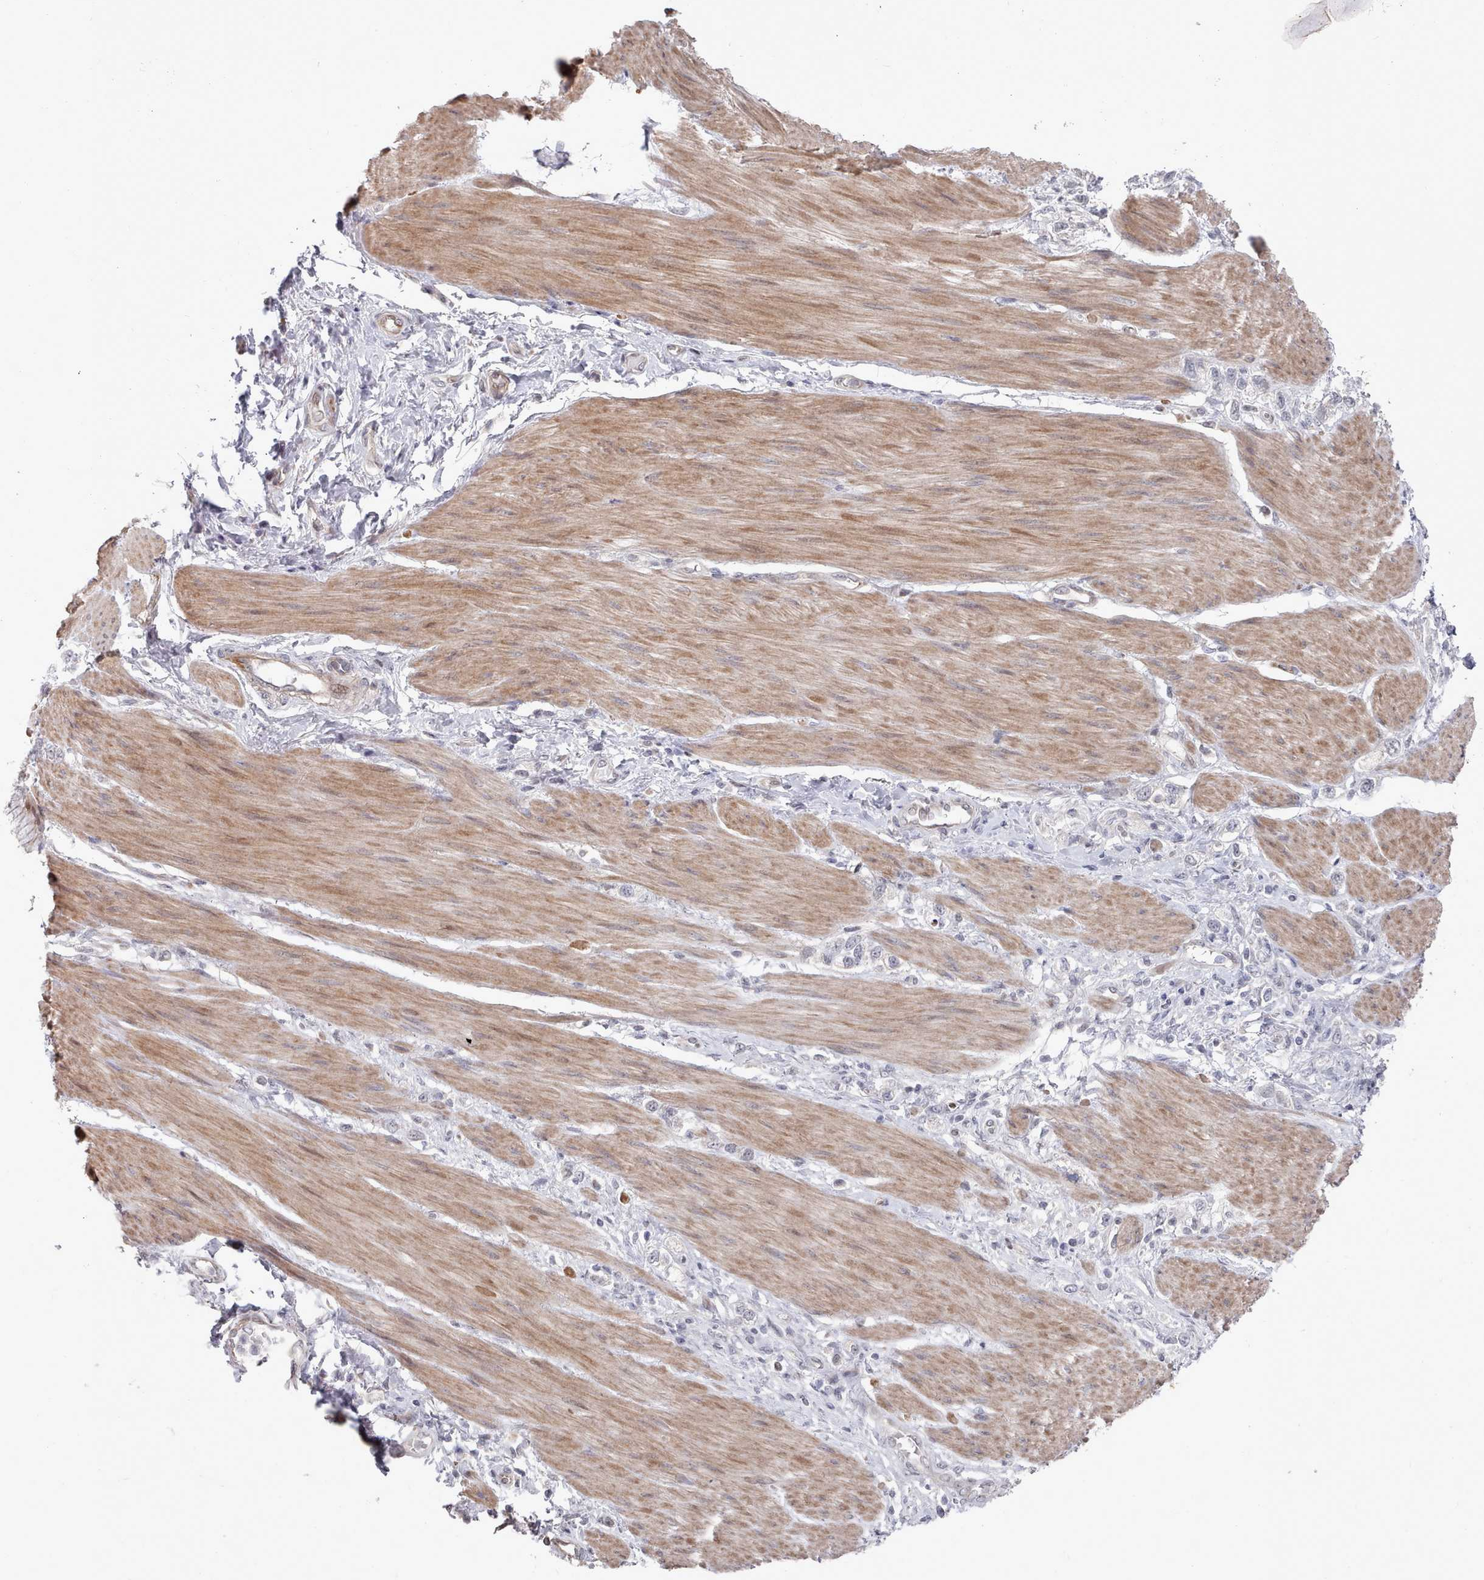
{"staining": {"intensity": "negative", "quantity": "none", "location": "none"}, "tissue": "stomach cancer", "cell_type": "Tumor cells", "image_type": "cancer", "snomed": [{"axis": "morphology", "description": "Adenocarcinoma, NOS"}, {"axis": "topography", "description": "Stomach"}], "caption": "A high-resolution micrograph shows immunohistochemistry staining of adenocarcinoma (stomach), which displays no significant expression in tumor cells.", "gene": "CPSF4", "patient": {"sex": "female", "age": 65}}